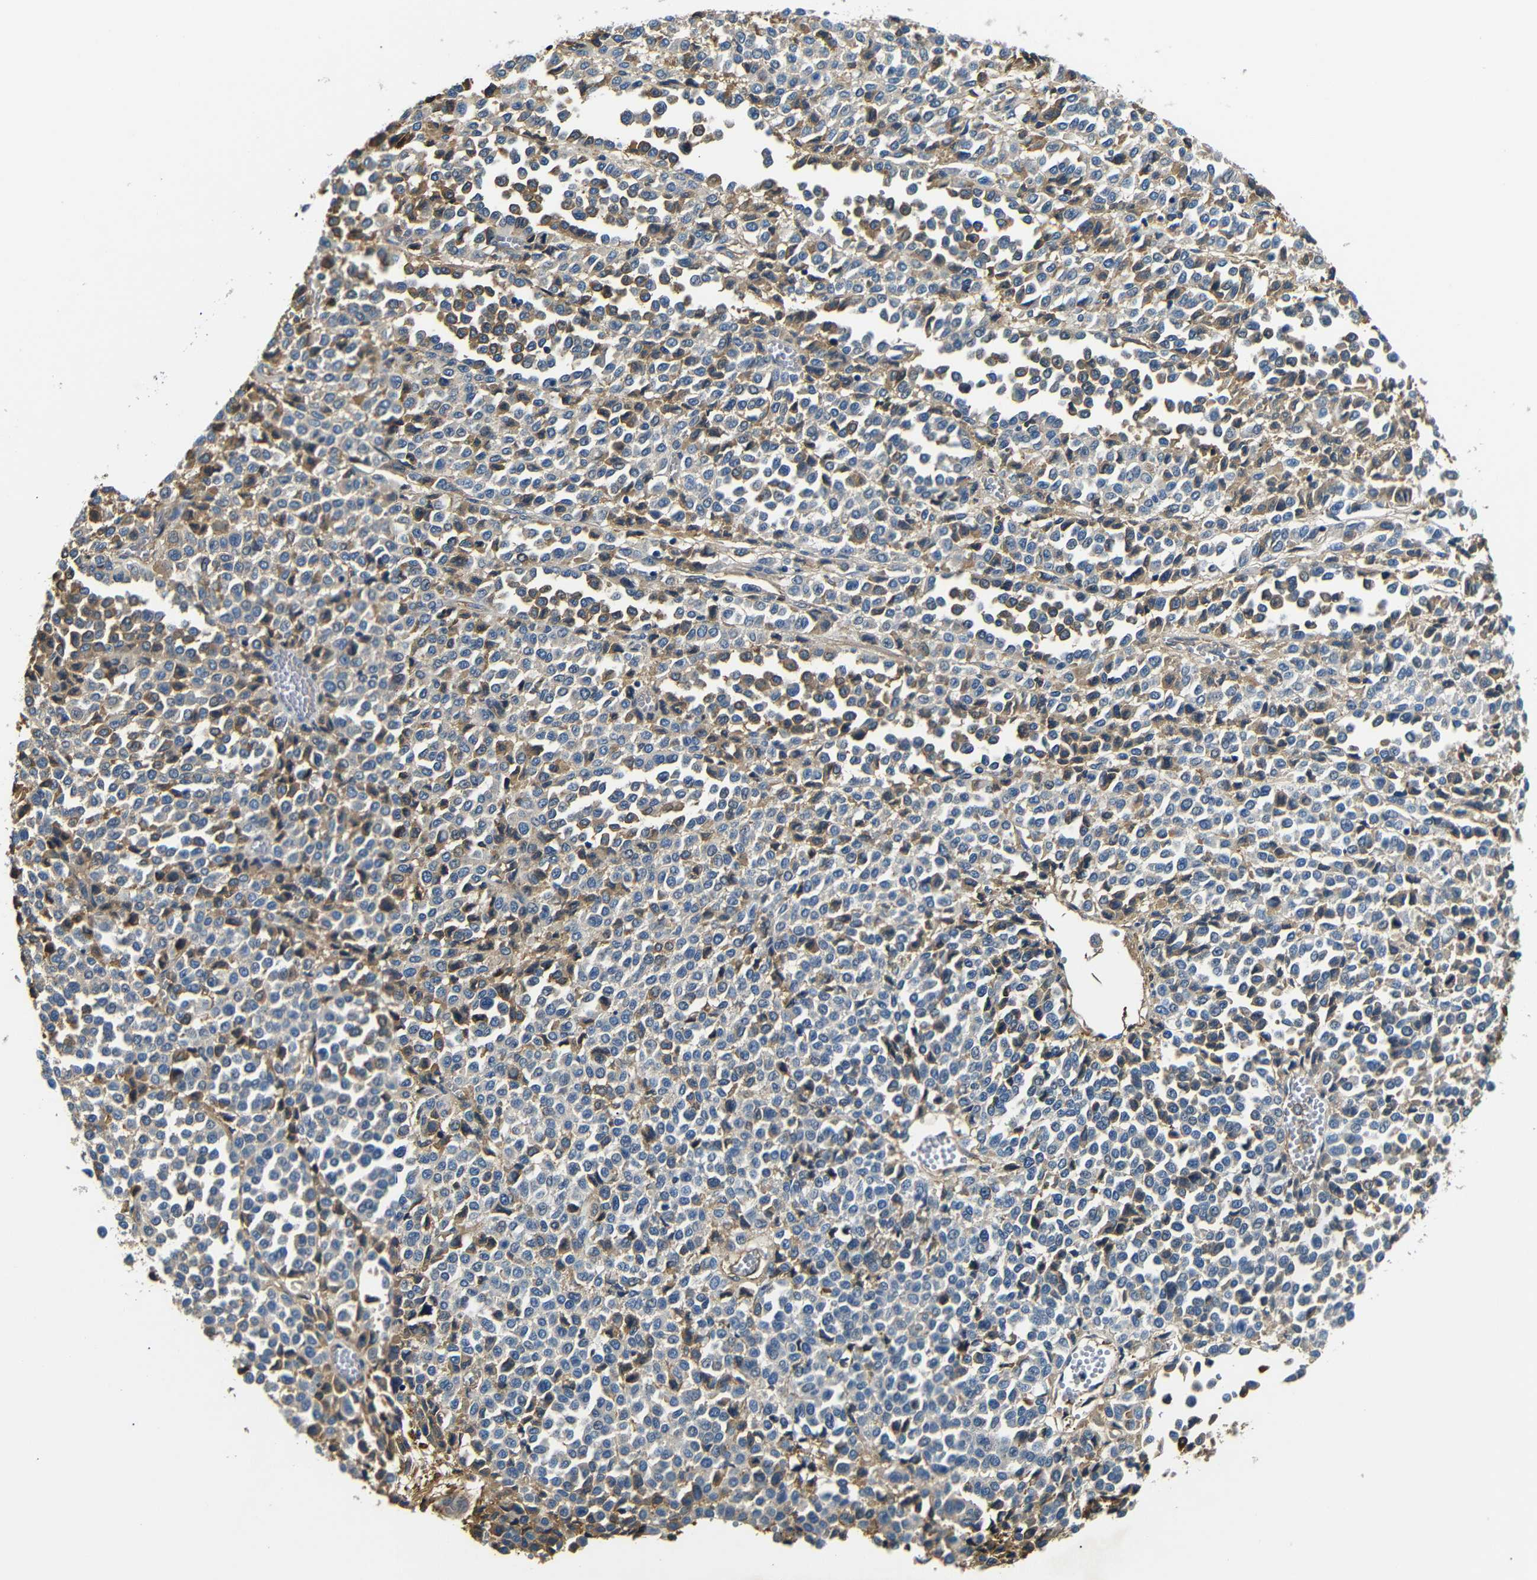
{"staining": {"intensity": "moderate", "quantity": "25%-75%", "location": "cytoplasmic/membranous"}, "tissue": "melanoma", "cell_type": "Tumor cells", "image_type": "cancer", "snomed": [{"axis": "morphology", "description": "Malignant melanoma, Metastatic site"}, {"axis": "topography", "description": "Pancreas"}], "caption": "Tumor cells show medium levels of moderate cytoplasmic/membranous expression in about 25%-75% of cells in human malignant melanoma (metastatic site).", "gene": "LHCGR", "patient": {"sex": "female", "age": 30}}